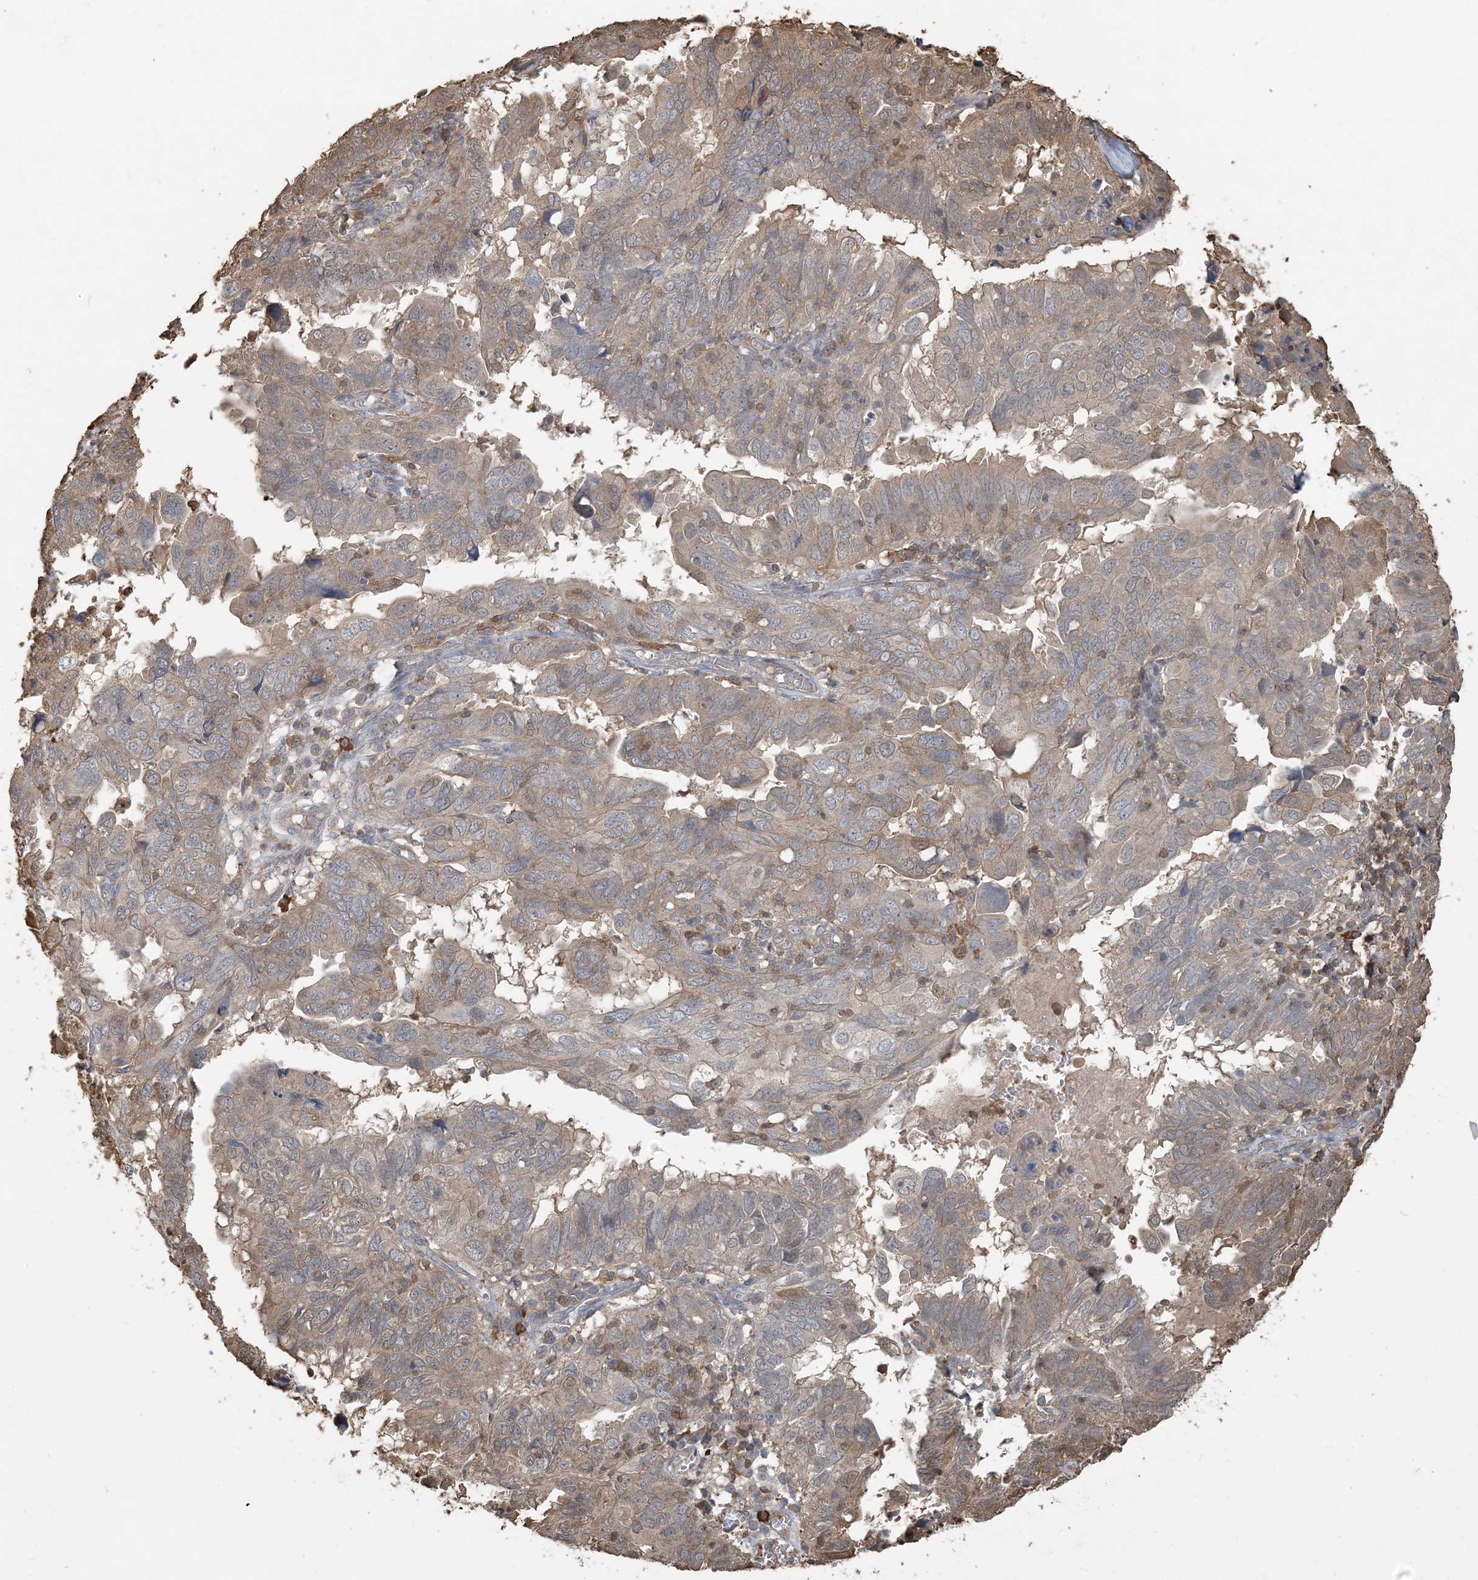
{"staining": {"intensity": "weak", "quantity": ">75%", "location": "cytoplasmic/membranous"}, "tissue": "endometrial cancer", "cell_type": "Tumor cells", "image_type": "cancer", "snomed": [{"axis": "morphology", "description": "Adenocarcinoma, NOS"}, {"axis": "topography", "description": "Uterus"}], "caption": "A brown stain labels weak cytoplasmic/membranous staining of a protein in human endometrial cancer (adenocarcinoma) tumor cells.", "gene": "TMSB4X", "patient": {"sex": "female", "age": 77}}